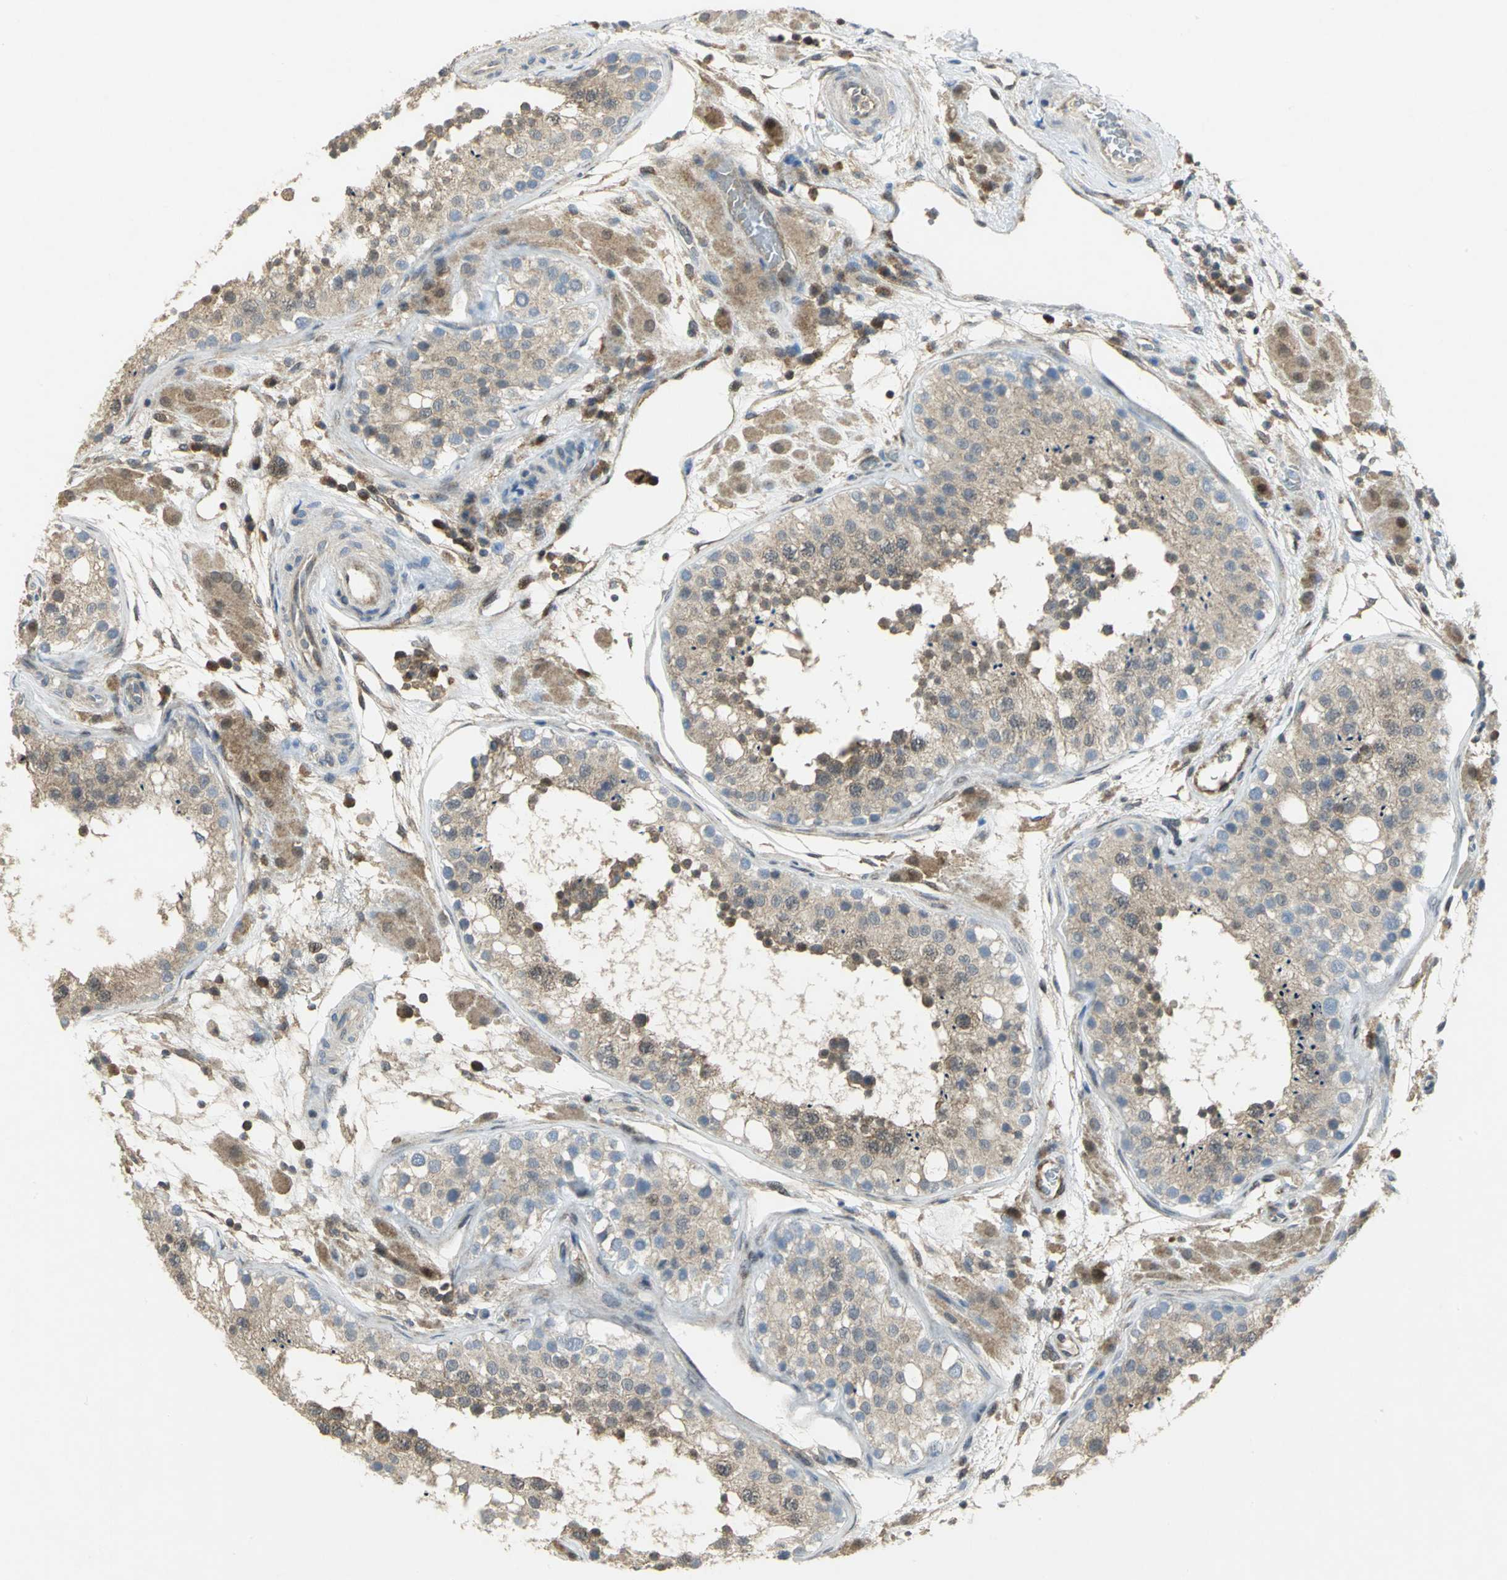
{"staining": {"intensity": "weak", "quantity": ">75%", "location": "cytoplasmic/membranous,nuclear"}, "tissue": "testis", "cell_type": "Cells in seminiferous ducts", "image_type": "normal", "snomed": [{"axis": "morphology", "description": "Normal tissue, NOS"}, {"axis": "topography", "description": "Testis"}], "caption": "Testis stained with a brown dye demonstrates weak cytoplasmic/membranous,nuclear positive staining in approximately >75% of cells in seminiferous ducts.", "gene": "PPIA", "patient": {"sex": "male", "age": 26}}